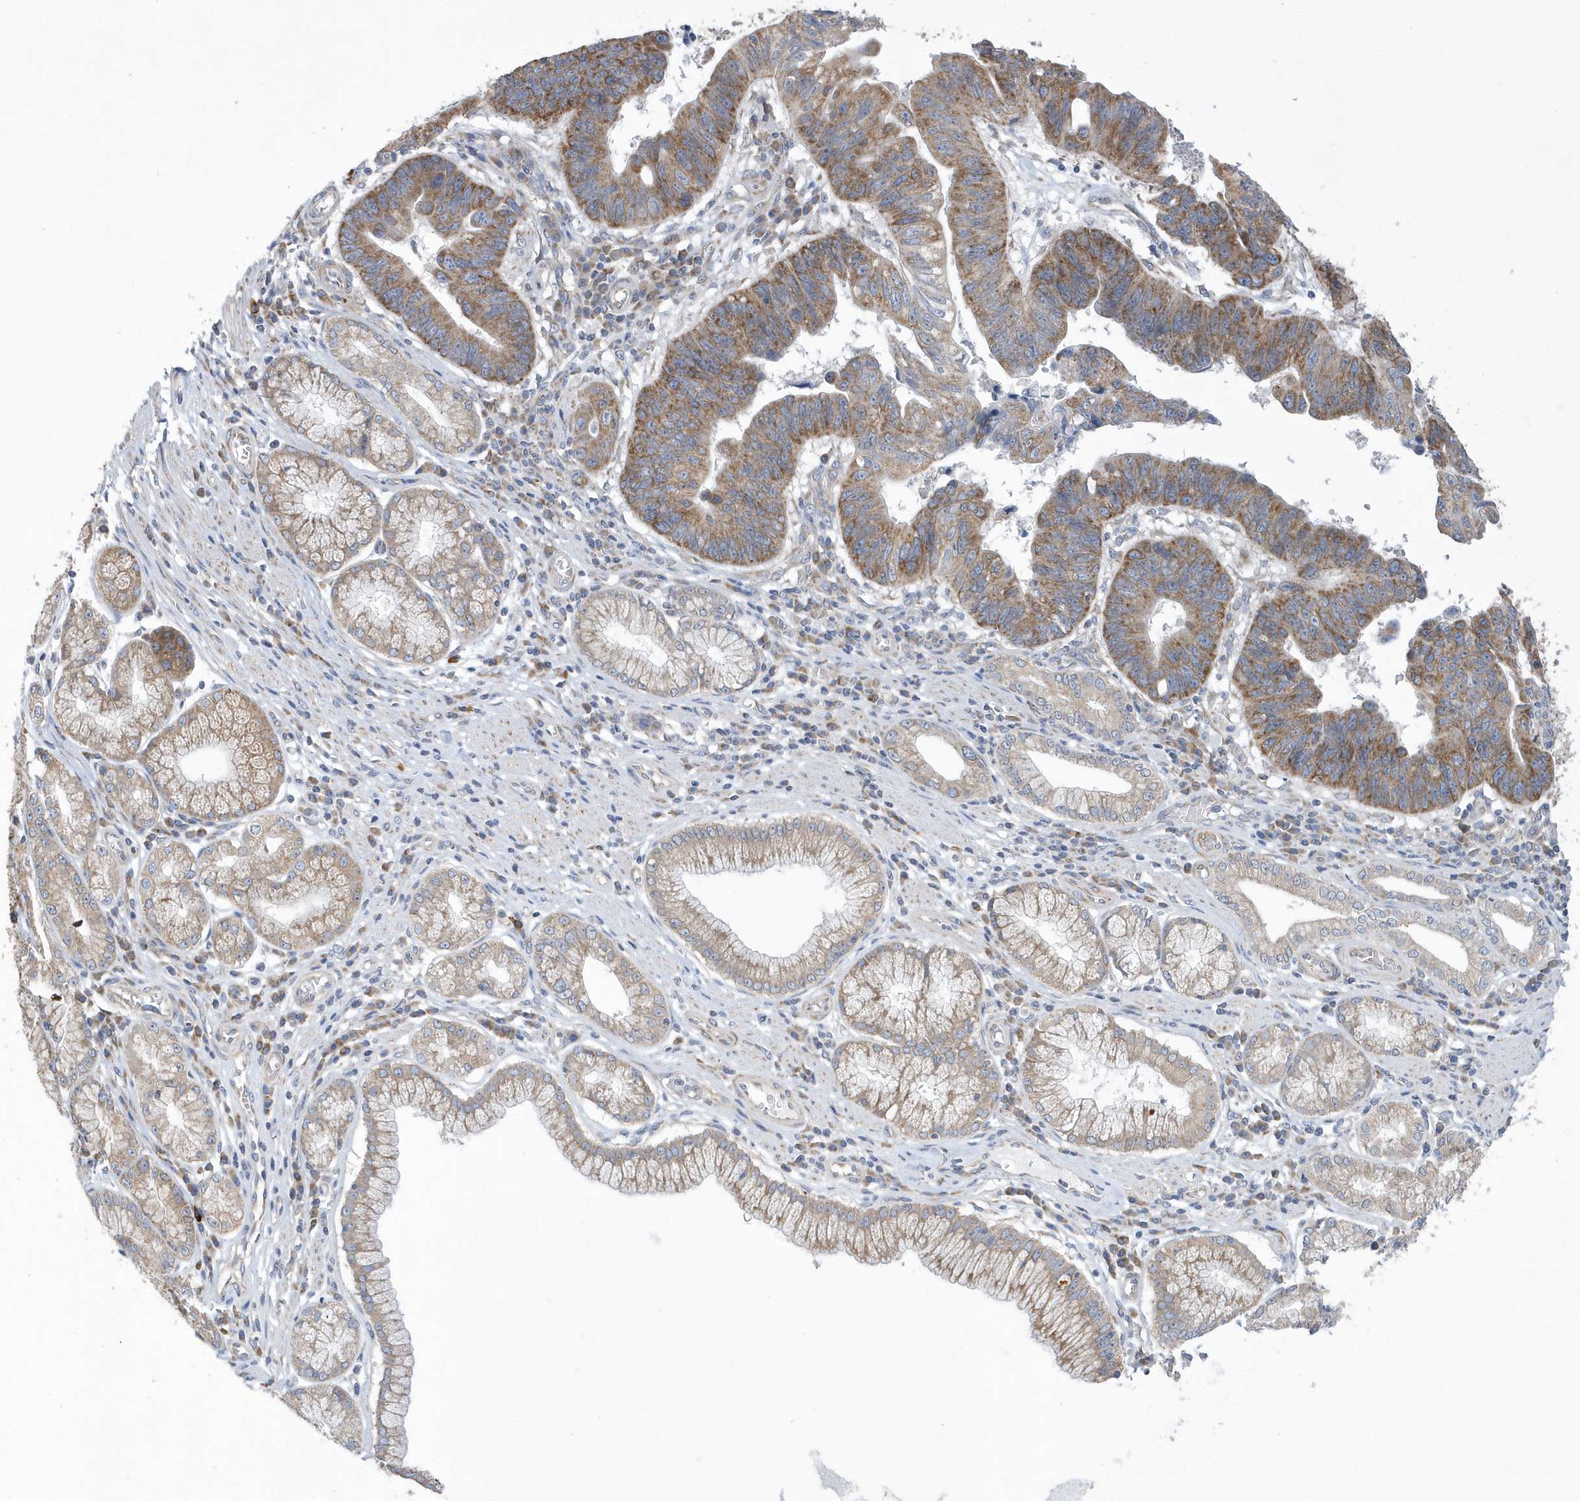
{"staining": {"intensity": "moderate", "quantity": "25%-75%", "location": "cytoplasmic/membranous"}, "tissue": "stomach cancer", "cell_type": "Tumor cells", "image_type": "cancer", "snomed": [{"axis": "morphology", "description": "Adenocarcinoma, NOS"}, {"axis": "topography", "description": "Stomach"}], "caption": "Immunohistochemical staining of human stomach cancer (adenocarcinoma) demonstrates moderate cytoplasmic/membranous protein staining in approximately 25%-75% of tumor cells.", "gene": "SPATA5", "patient": {"sex": "male", "age": 59}}